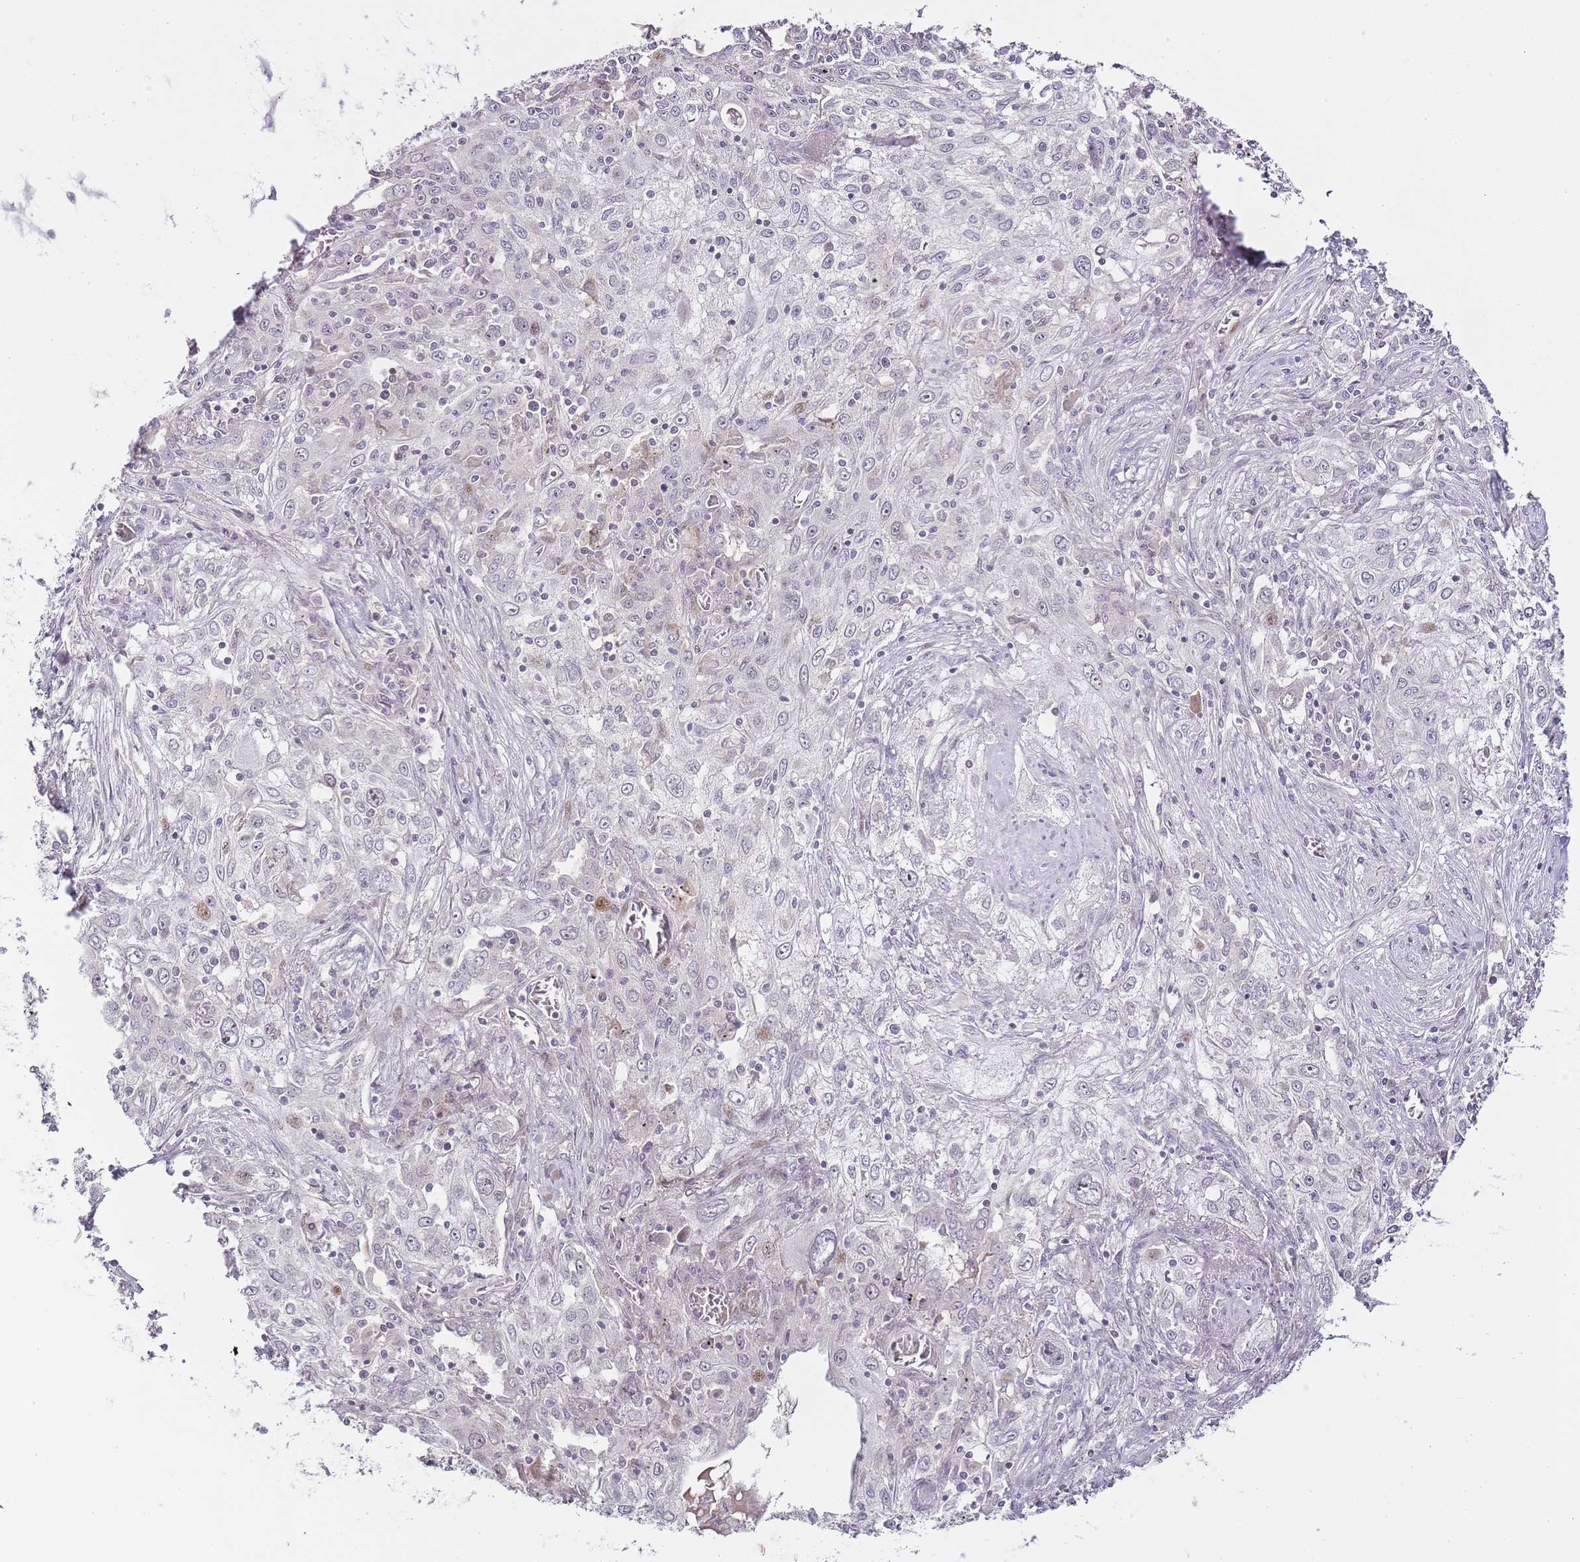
{"staining": {"intensity": "negative", "quantity": "none", "location": "none"}, "tissue": "lung cancer", "cell_type": "Tumor cells", "image_type": "cancer", "snomed": [{"axis": "morphology", "description": "Squamous cell carcinoma, NOS"}, {"axis": "topography", "description": "Lung"}], "caption": "Tumor cells show no significant protein positivity in lung cancer.", "gene": "OGG1", "patient": {"sex": "female", "age": 69}}